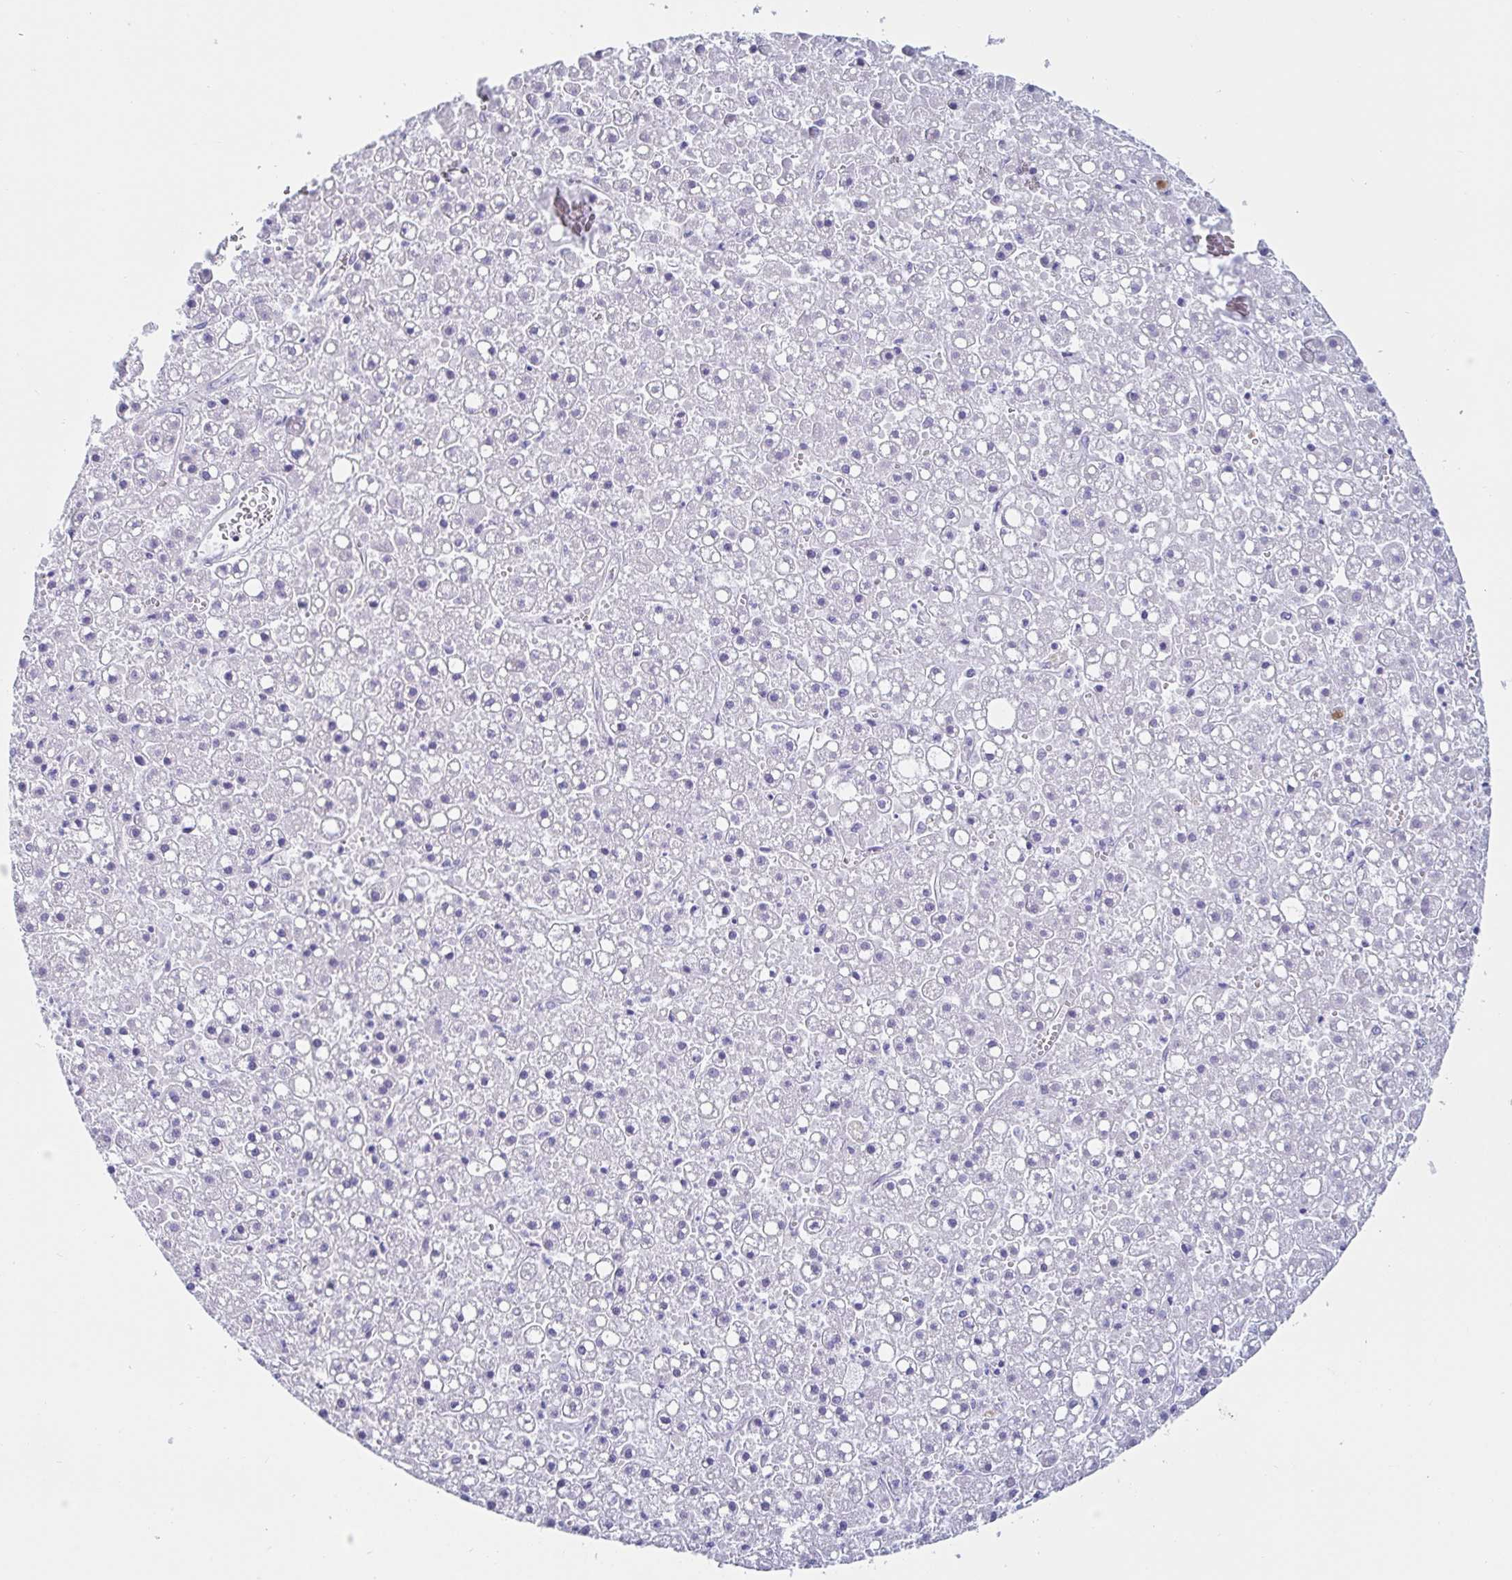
{"staining": {"intensity": "negative", "quantity": "none", "location": "none"}, "tissue": "liver cancer", "cell_type": "Tumor cells", "image_type": "cancer", "snomed": [{"axis": "morphology", "description": "Carcinoma, Hepatocellular, NOS"}, {"axis": "topography", "description": "Liver"}], "caption": "DAB immunohistochemical staining of liver cancer (hepatocellular carcinoma) shows no significant expression in tumor cells.", "gene": "C4orf17", "patient": {"sex": "male", "age": 67}}